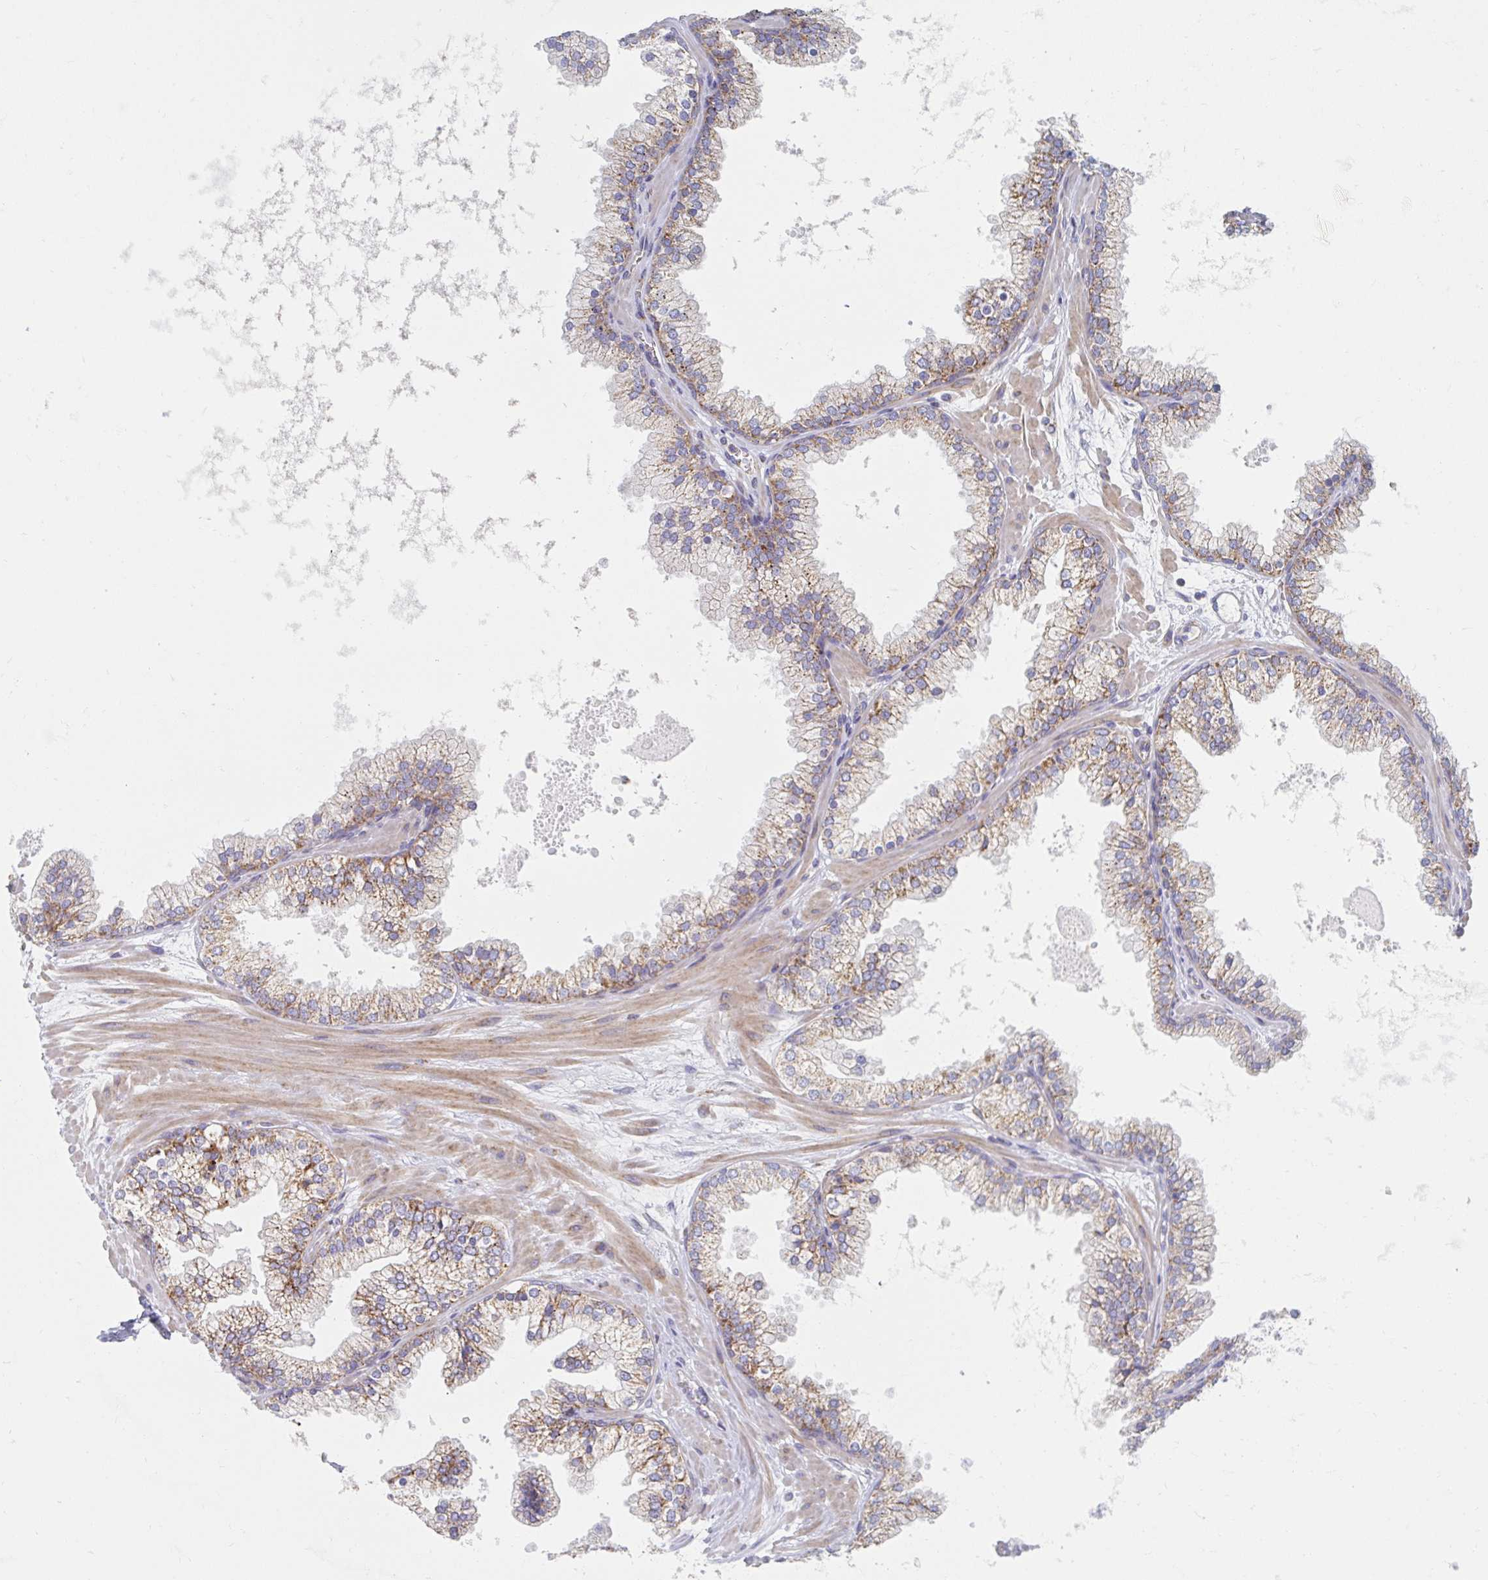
{"staining": {"intensity": "moderate", "quantity": "25%-75%", "location": "cytoplasmic/membranous"}, "tissue": "prostate", "cell_type": "Glandular cells", "image_type": "normal", "snomed": [{"axis": "morphology", "description": "Normal tissue, NOS"}, {"axis": "topography", "description": "Prostate"}, {"axis": "topography", "description": "Peripheral nerve tissue"}], "caption": "A high-resolution image shows immunohistochemistry staining of normal prostate, which demonstrates moderate cytoplasmic/membranous expression in about 25%-75% of glandular cells.", "gene": "MAVS", "patient": {"sex": "male", "age": 61}}